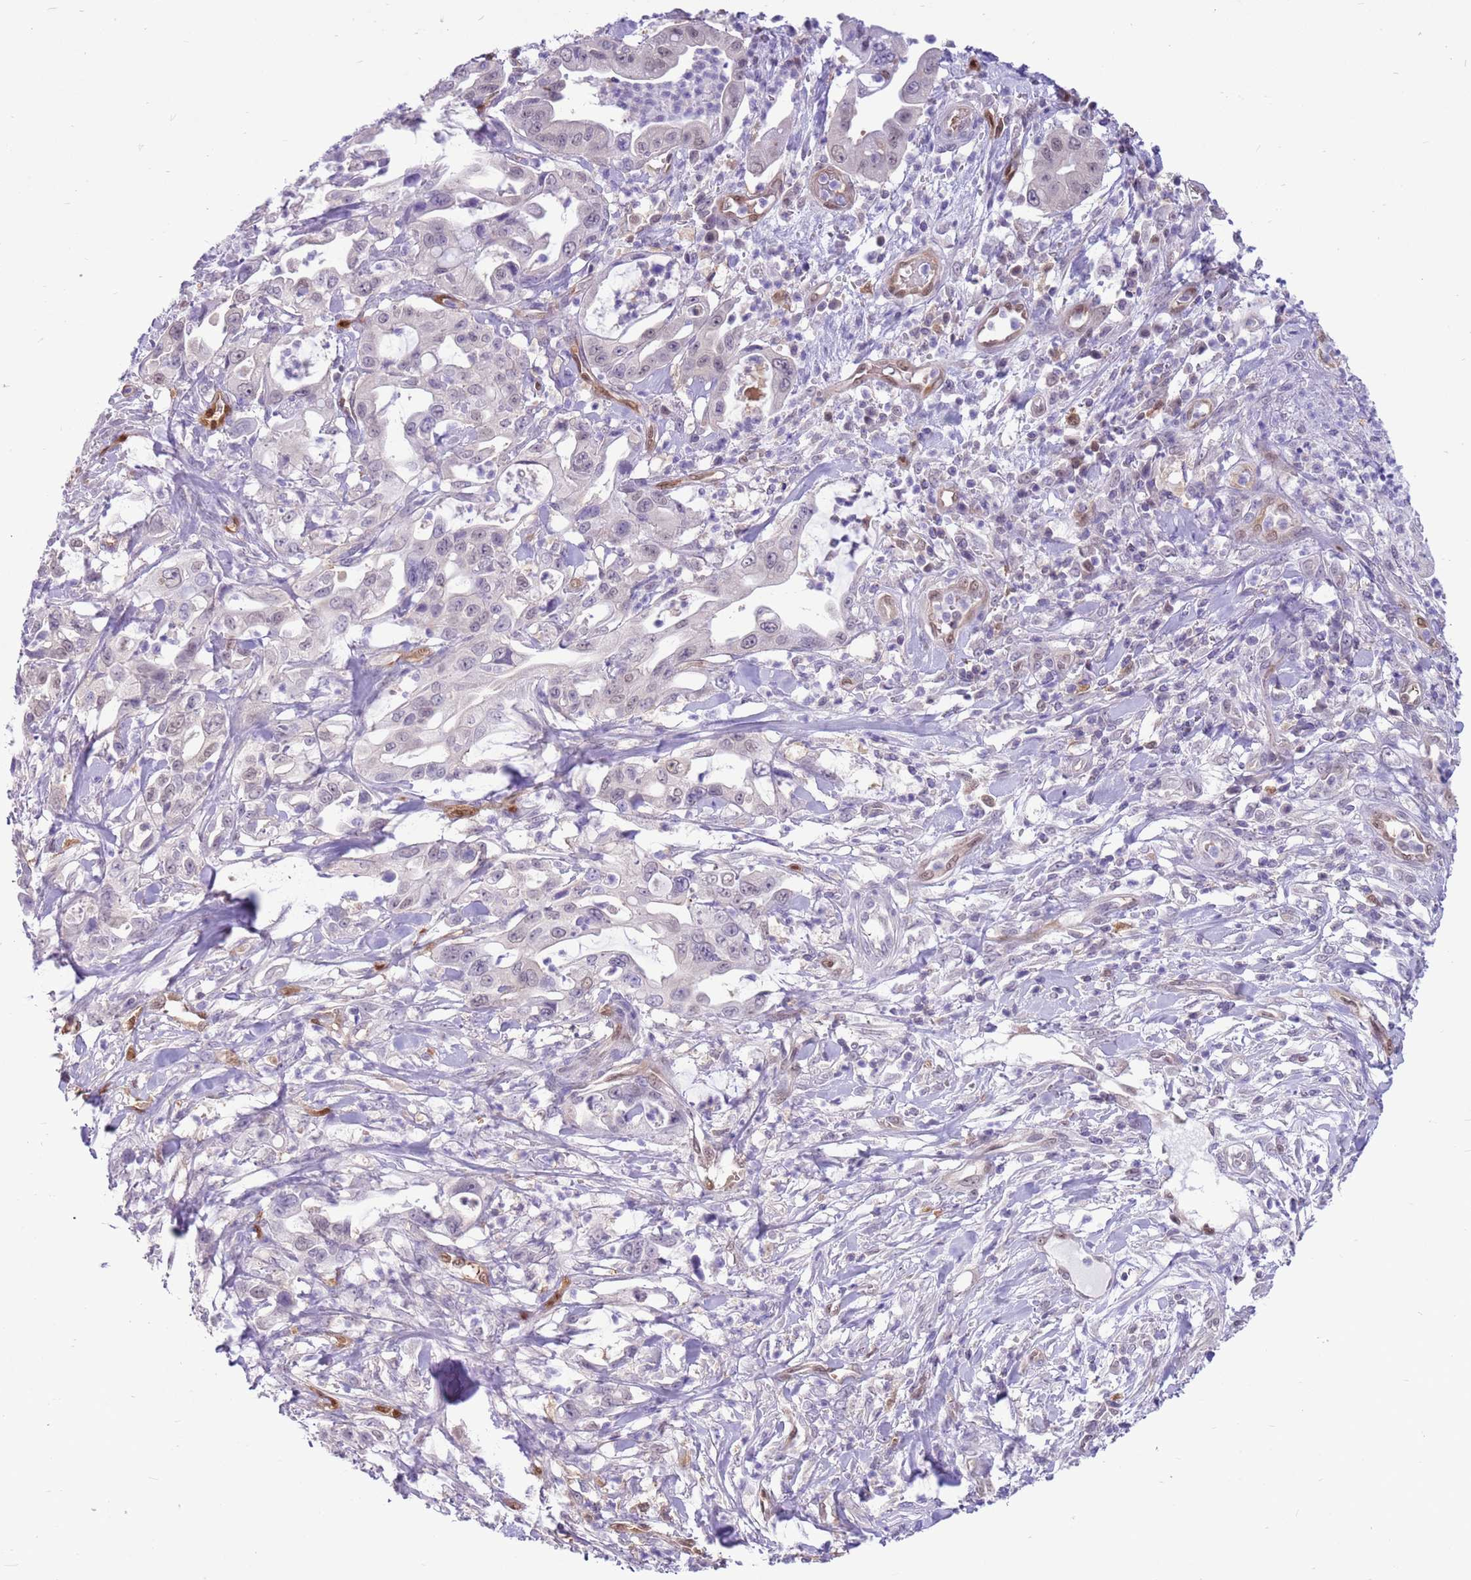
{"staining": {"intensity": "negative", "quantity": "none", "location": "none"}, "tissue": "pancreatic cancer", "cell_type": "Tumor cells", "image_type": "cancer", "snomed": [{"axis": "morphology", "description": "Adenocarcinoma, NOS"}, {"axis": "topography", "description": "Pancreas"}], "caption": "Immunohistochemistry of pancreatic adenocarcinoma exhibits no positivity in tumor cells.", "gene": "DDI2", "patient": {"sex": "female", "age": 61}}